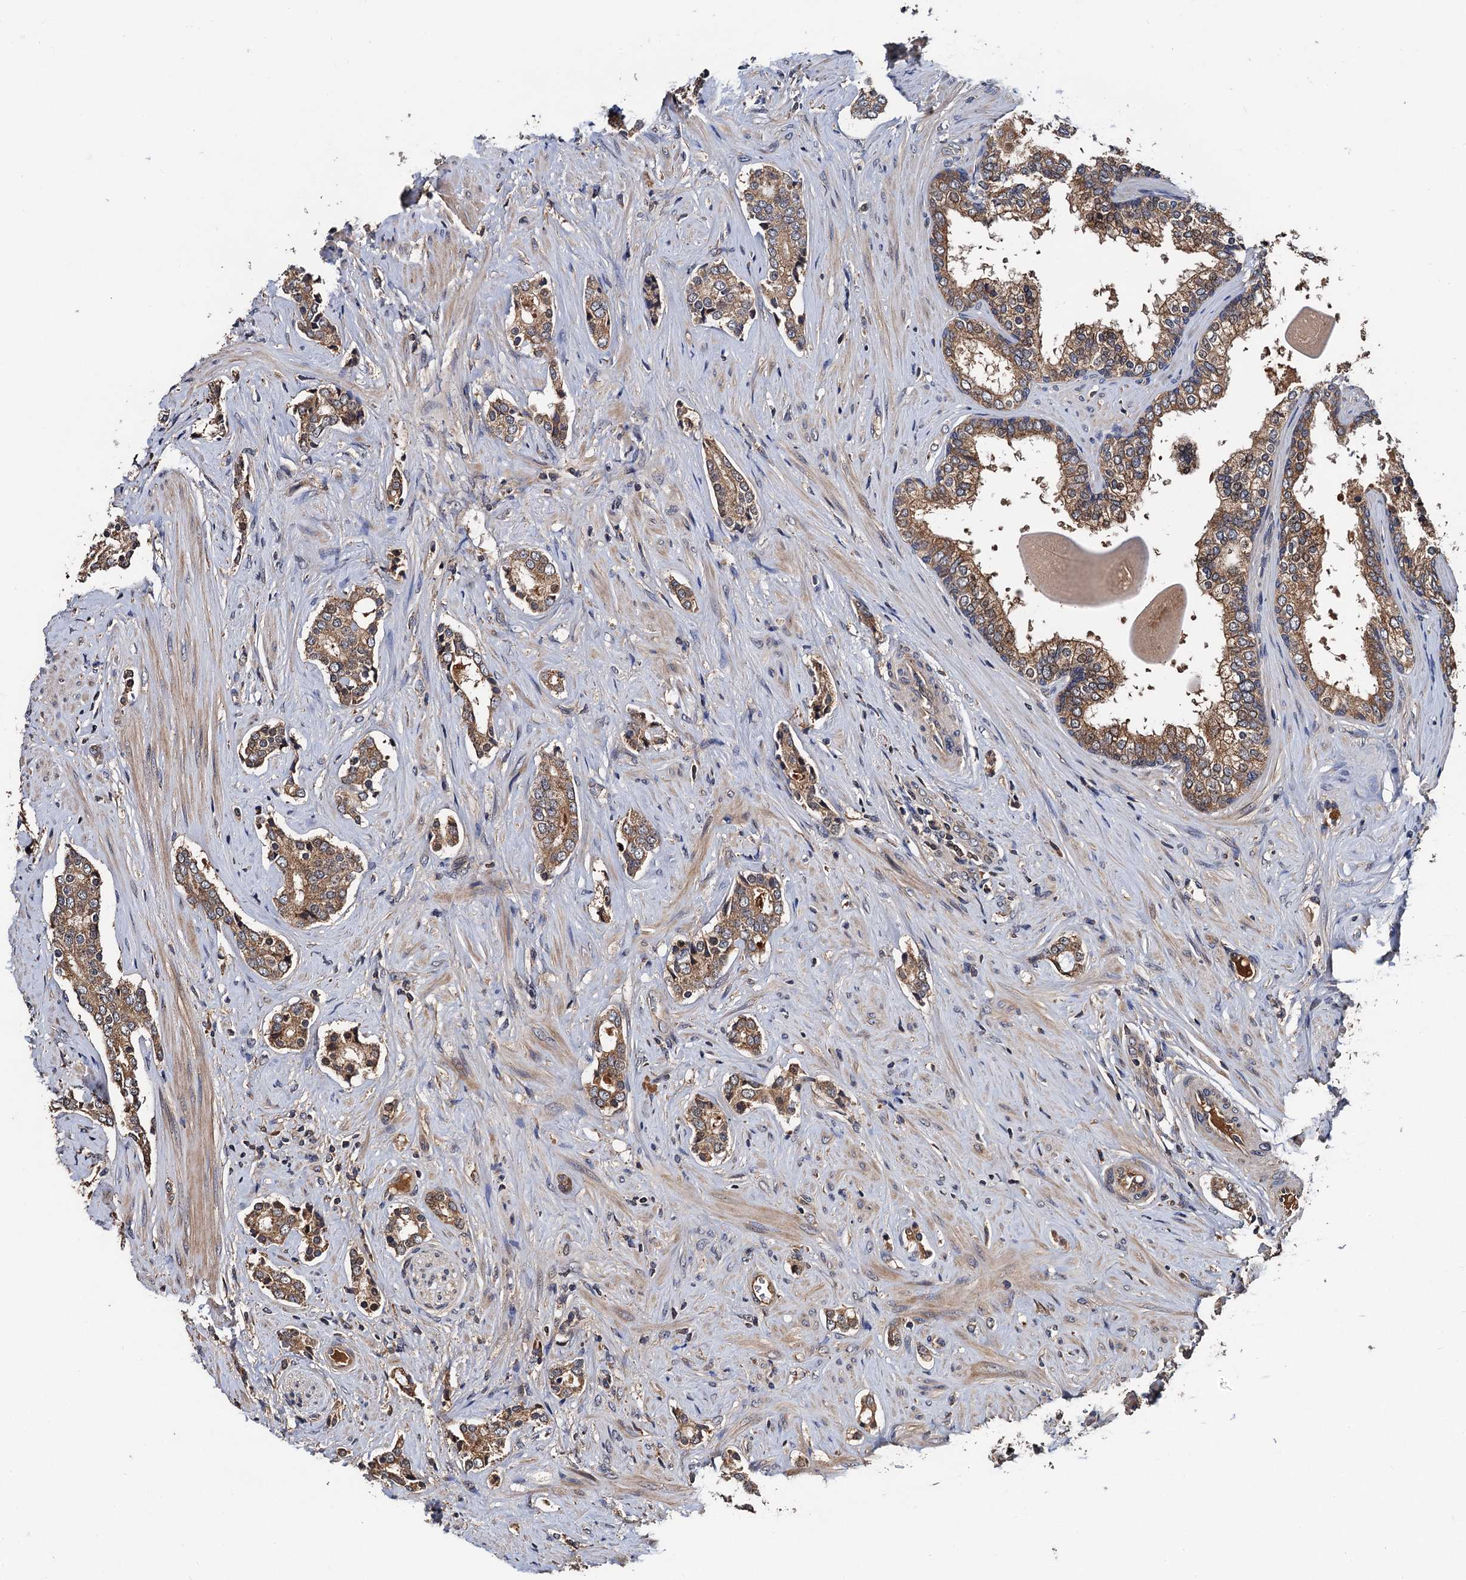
{"staining": {"intensity": "moderate", "quantity": ">75%", "location": "cytoplasmic/membranous"}, "tissue": "prostate cancer", "cell_type": "Tumor cells", "image_type": "cancer", "snomed": [{"axis": "morphology", "description": "Adenocarcinoma, High grade"}, {"axis": "topography", "description": "Prostate"}], "caption": "This micrograph shows immunohistochemistry (IHC) staining of human prostate adenocarcinoma (high-grade), with medium moderate cytoplasmic/membranous positivity in approximately >75% of tumor cells.", "gene": "RGS11", "patient": {"sex": "male", "age": 63}}